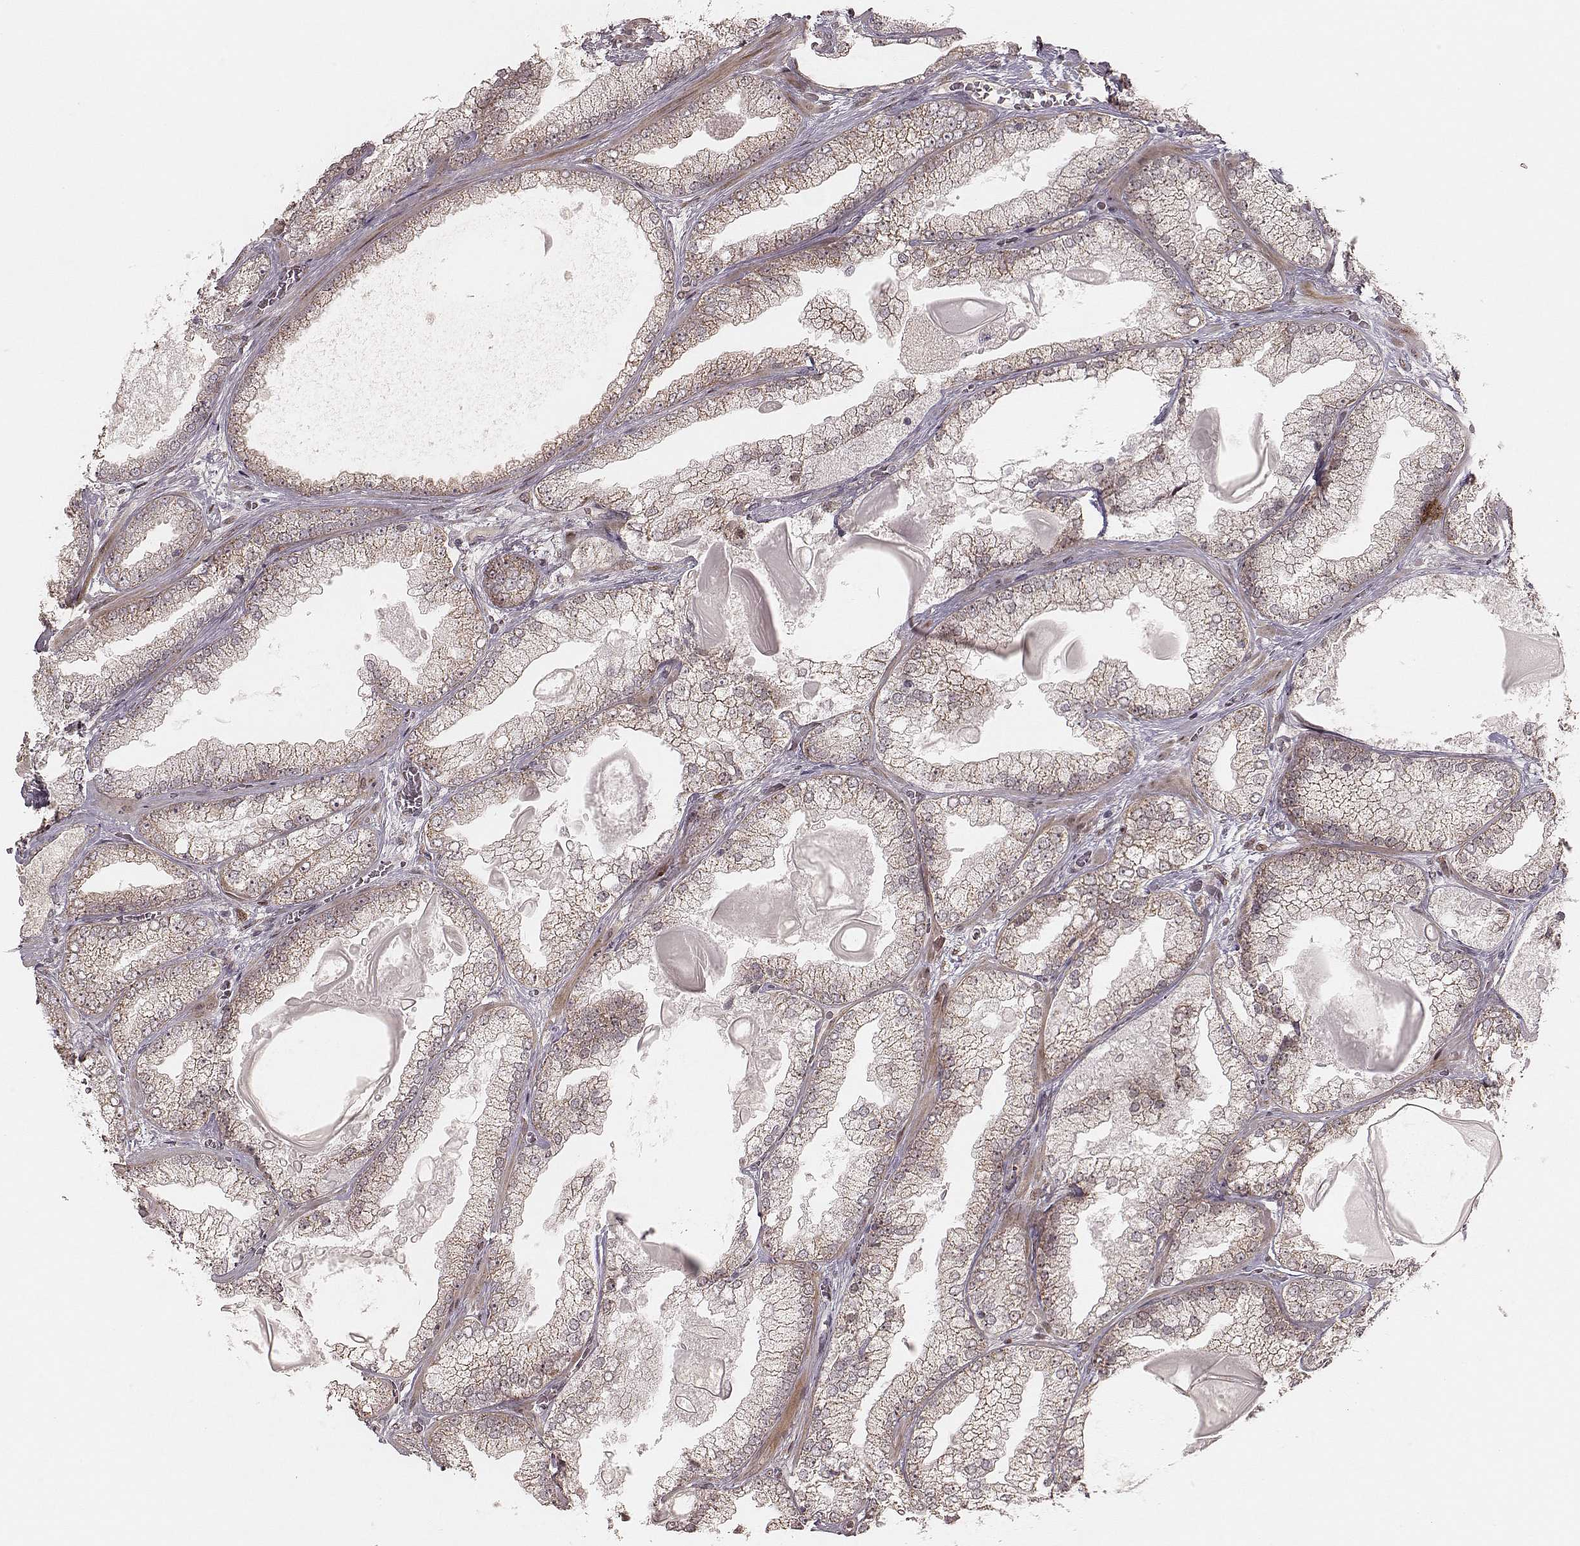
{"staining": {"intensity": "weak", "quantity": ">75%", "location": "cytoplasmic/membranous"}, "tissue": "prostate cancer", "cell_type": "Tumor cells", "image_type": "cancer", "snomed": [{"axis": "morphology", "description": "Adenocarcinoma, Low grade"}, {"axis": "topography", "description": "Prostate"}], "caption": "Prostate cancer (adenocarcinoma (low-grade)) stained with a brown dye demonstrates weak cytoplasmic/membranous positive staining in about >75% of tumor cells.", "gene": "NDUFA7", "patient": {"sex": "male", "age": 57}}